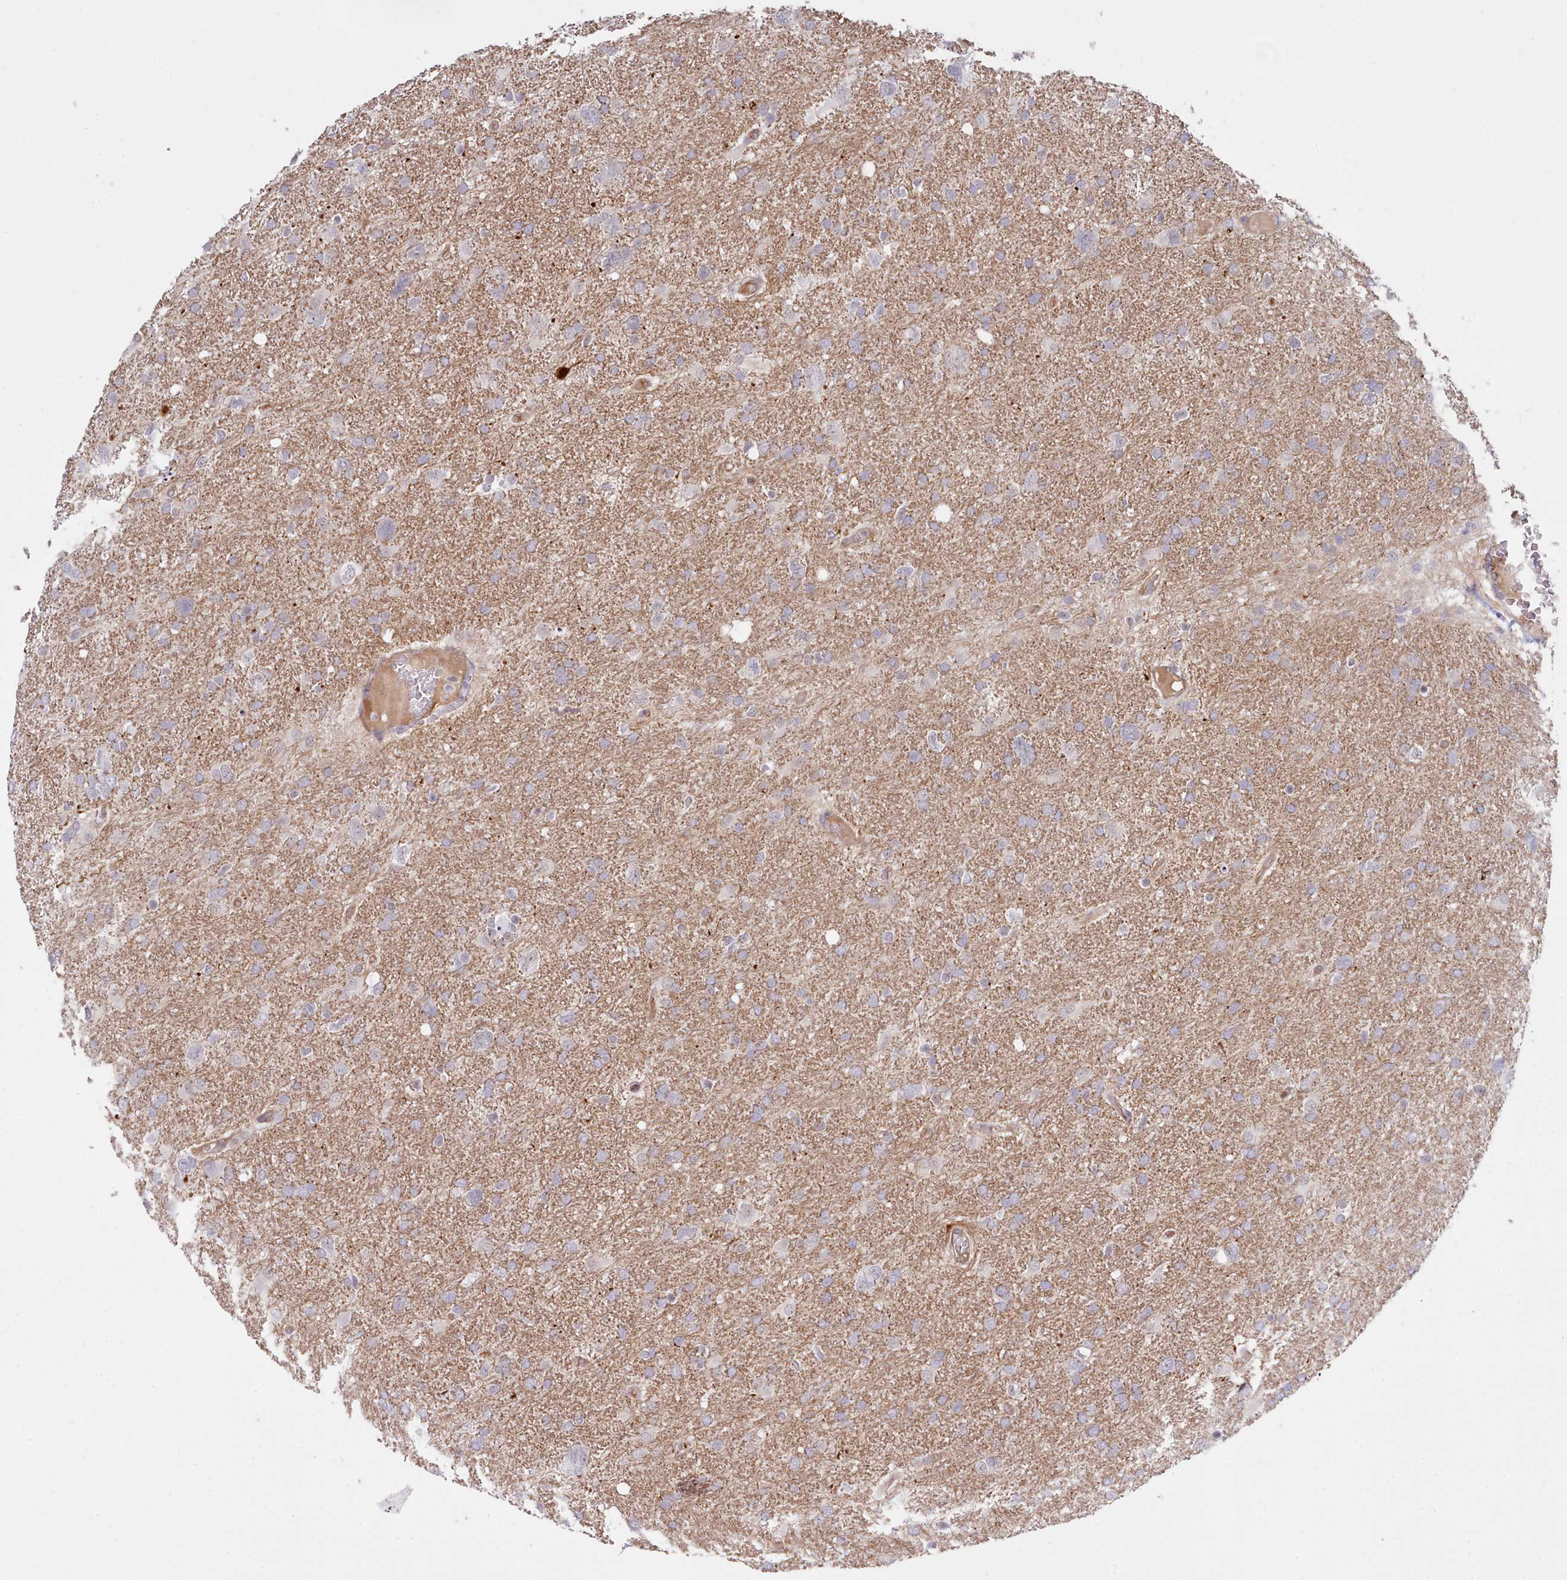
{"staining": {"intensity": "weak", "quantity": "25%-75%", "location": "cytoplasmic/membranous"}, "tissue": "glioma", "cell_type": "Tumor cells", "image_type": "cancer", "snomed": [{"axis": "morphology", "description": "Glioma, malignant, High grade"}, {"axis": "topography", "description": "Brain"}], "caption": "Tumor cells reveal low levels of weak cytoplasmic/membranous expression in approximately 25%-75% of cells in high-grade glioma (malignant).", "gene": "ZC3H13", "patient": {"sex": "male", "age": 61}}